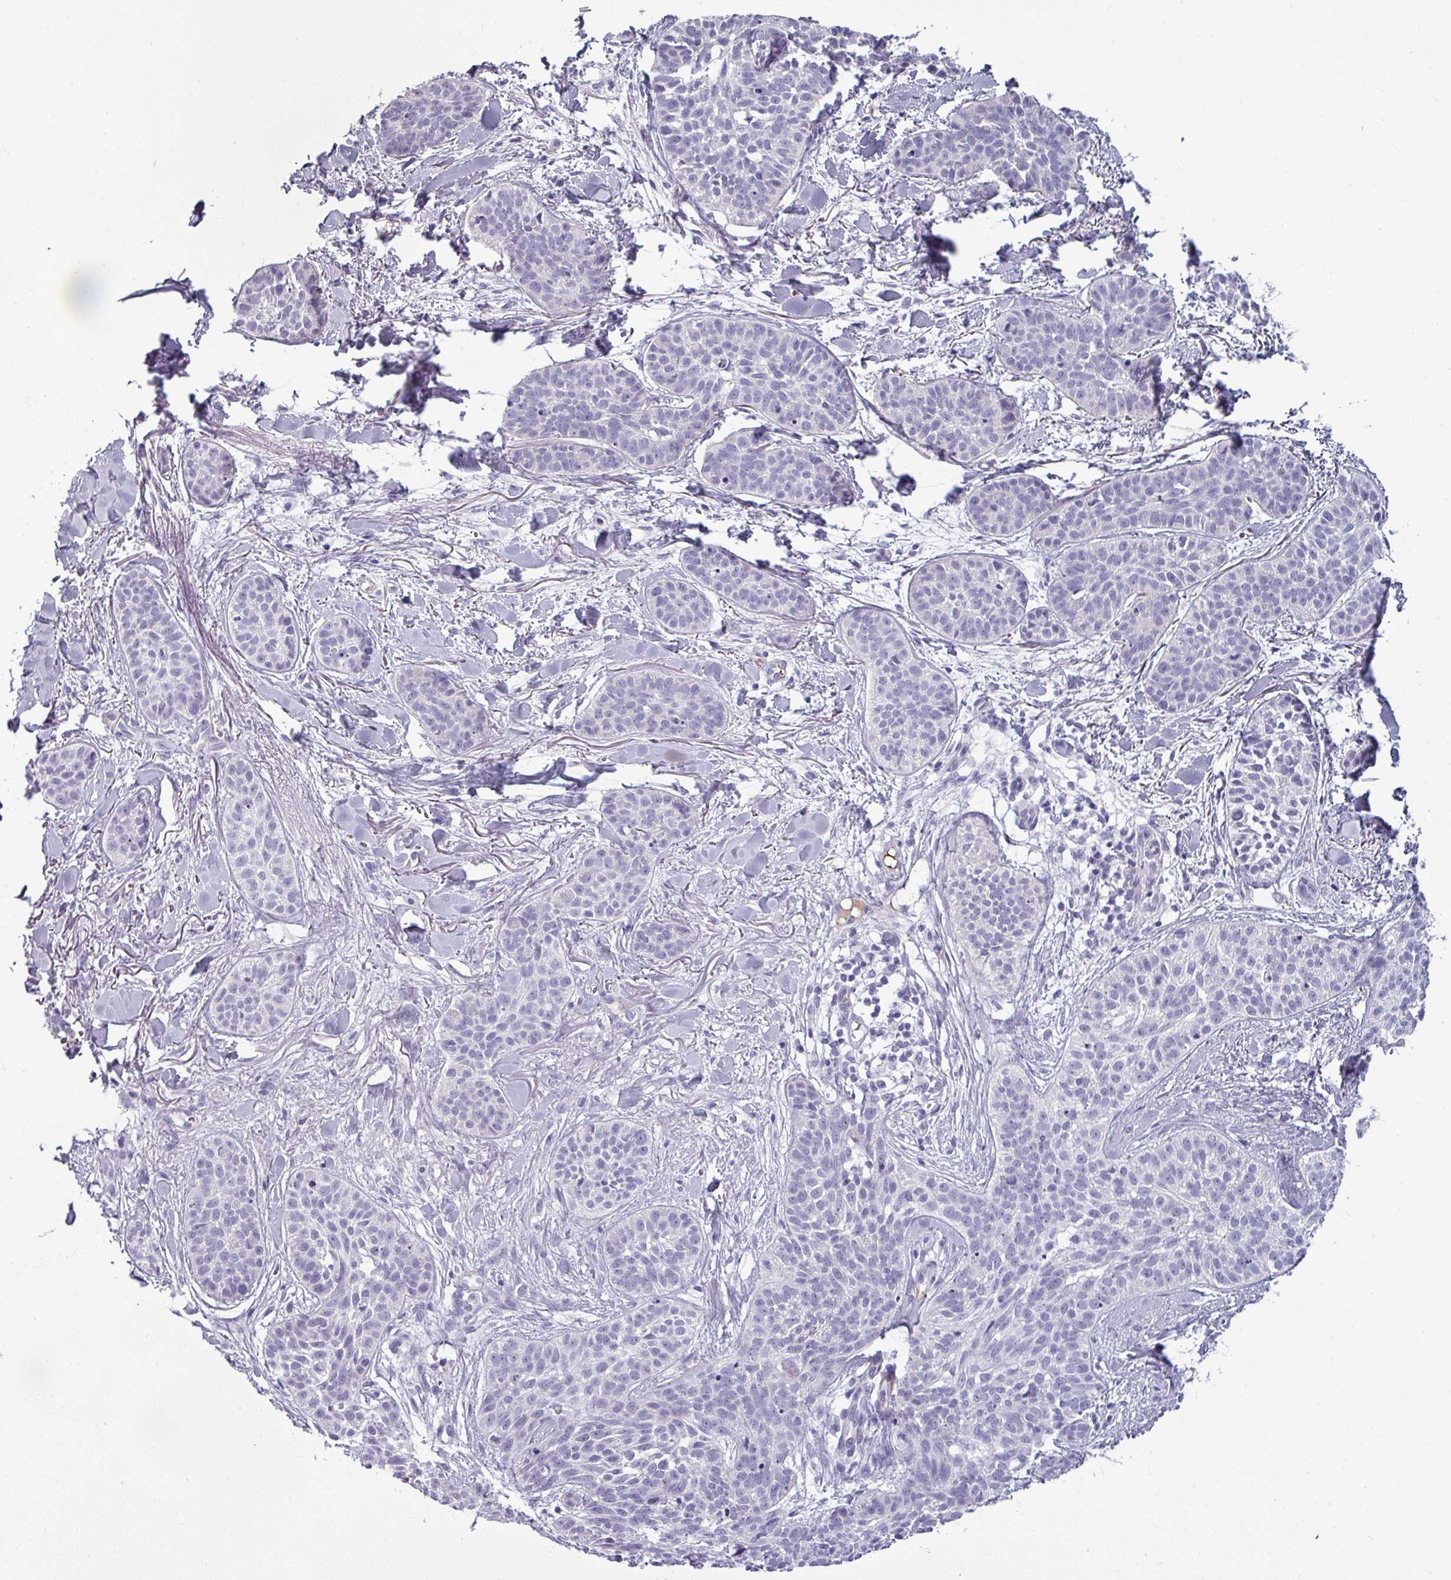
{"staining": {"intensity": "negative", "quantity": "none", "location": "none"}, "tissue": "skin cancer", "cell_type": "Tumor cells", "image_type": "cancer", "snomed": [{"axis": "morphology", "description": "Basal cell carcinoma"}, {"axis": "topography", "description": "Skin"}], "caption": "The micrograph demonstrates no staining of tumor cells in skin cancer.", "gene": "AREL1", "patient": {"sex": "male", "age": 52}}